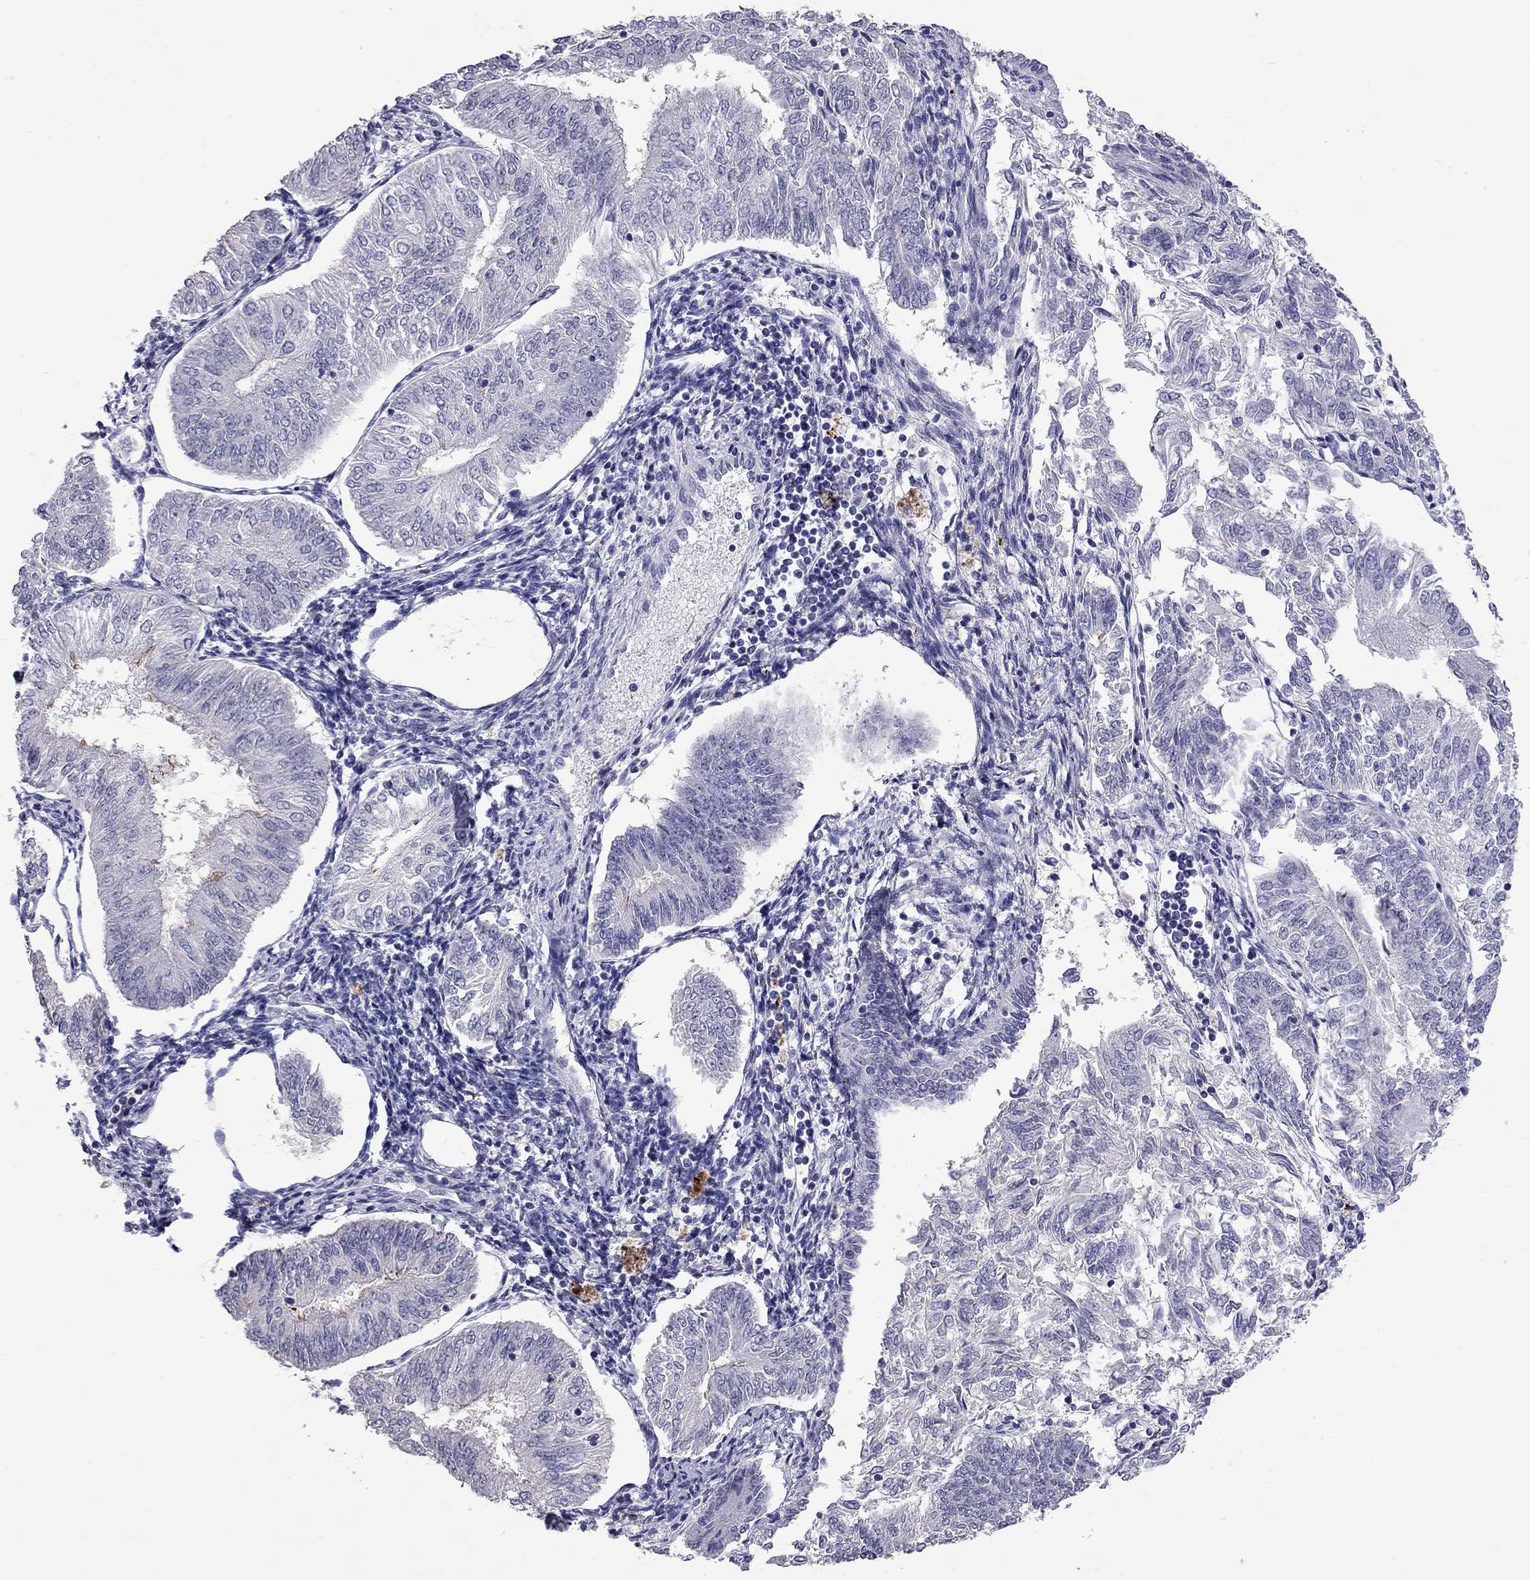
{"staining": {"intensity": "negative", "quantity": "none", "location": "none"}, "tissue": "endometrial cancer", "cell_type": "Tumor cells", "image_type": "cancer", "snomed": [{"axis": "morphology", "description": "Adenocarcinoma, NOS"}, {"axis": "topography", "description": "Endometrium"}], "caption": "Protein analysis of endometrial cancer shows no significant staining in tumor cells. Brightfield microscopy of immunohistochemistry (IHC) stained with DAB (brown) and hematoxylin (blue), captured at high magnification.", "gene": "CFAP91", "patient": {"sex": "female", "age": 58}}